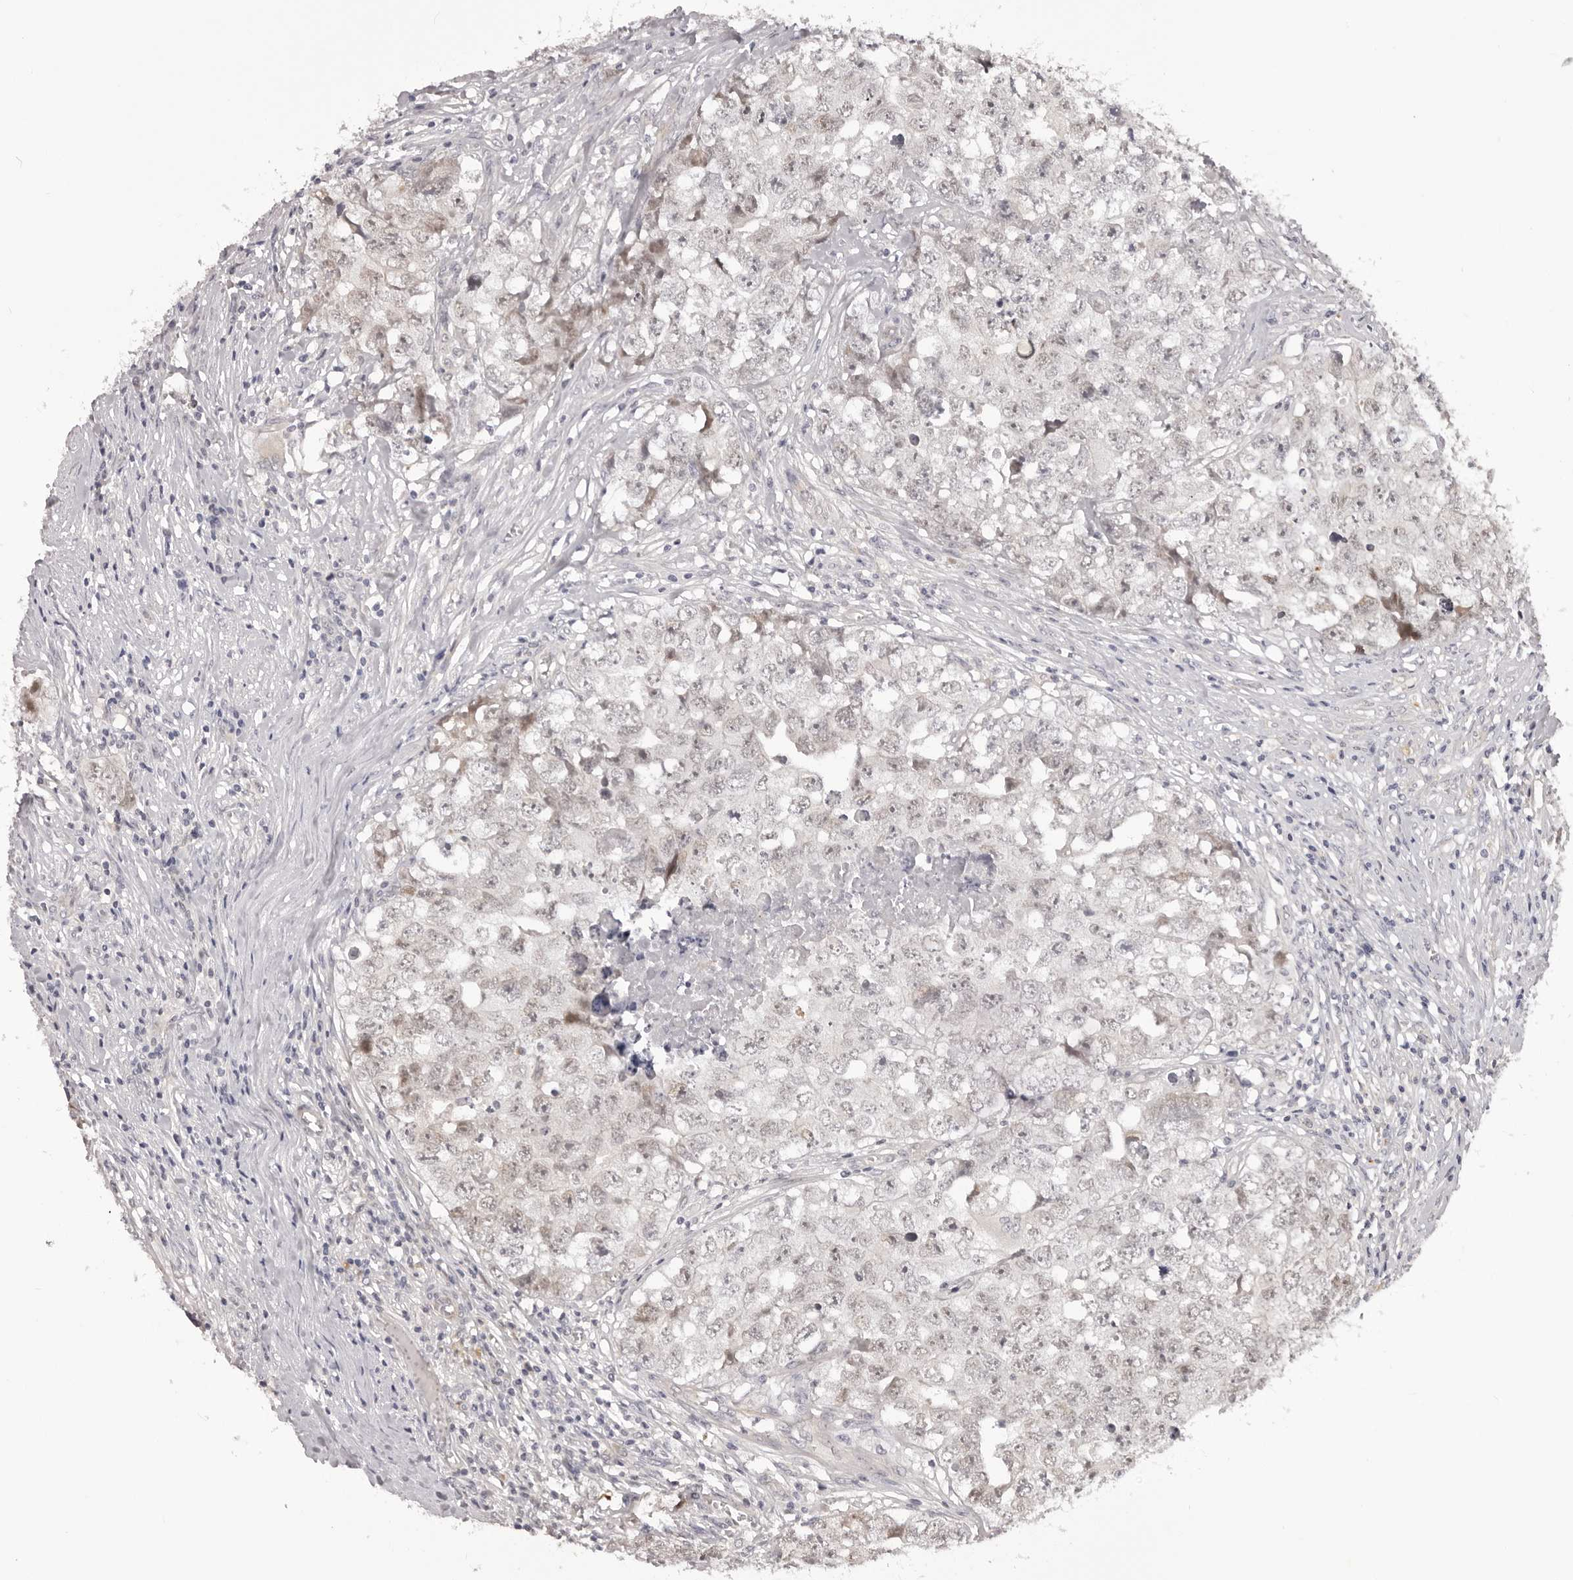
{"staining": {"intensity": "negative", "quantity": "none", "location": "none"}, "tissue": "testis cancer", "cell_type": "Tumor cells", "image_type": "cancer", "snomed": [{"axis": "morphology", "description": "Seminoma, NOS"}, {"axis": "morphology", "description": "Carcinoma, Embryonal, NOS"}, {"axis": "topography", "description": "Testis"}], "caption": "DAB (3,3'-diaminobenzidine) immunohistochemical staining of human seminoma (testis) displays no significant positivity in tumor cells.", "gene": "SUGCT", "patient": {"sex": "male", "age": 43}}